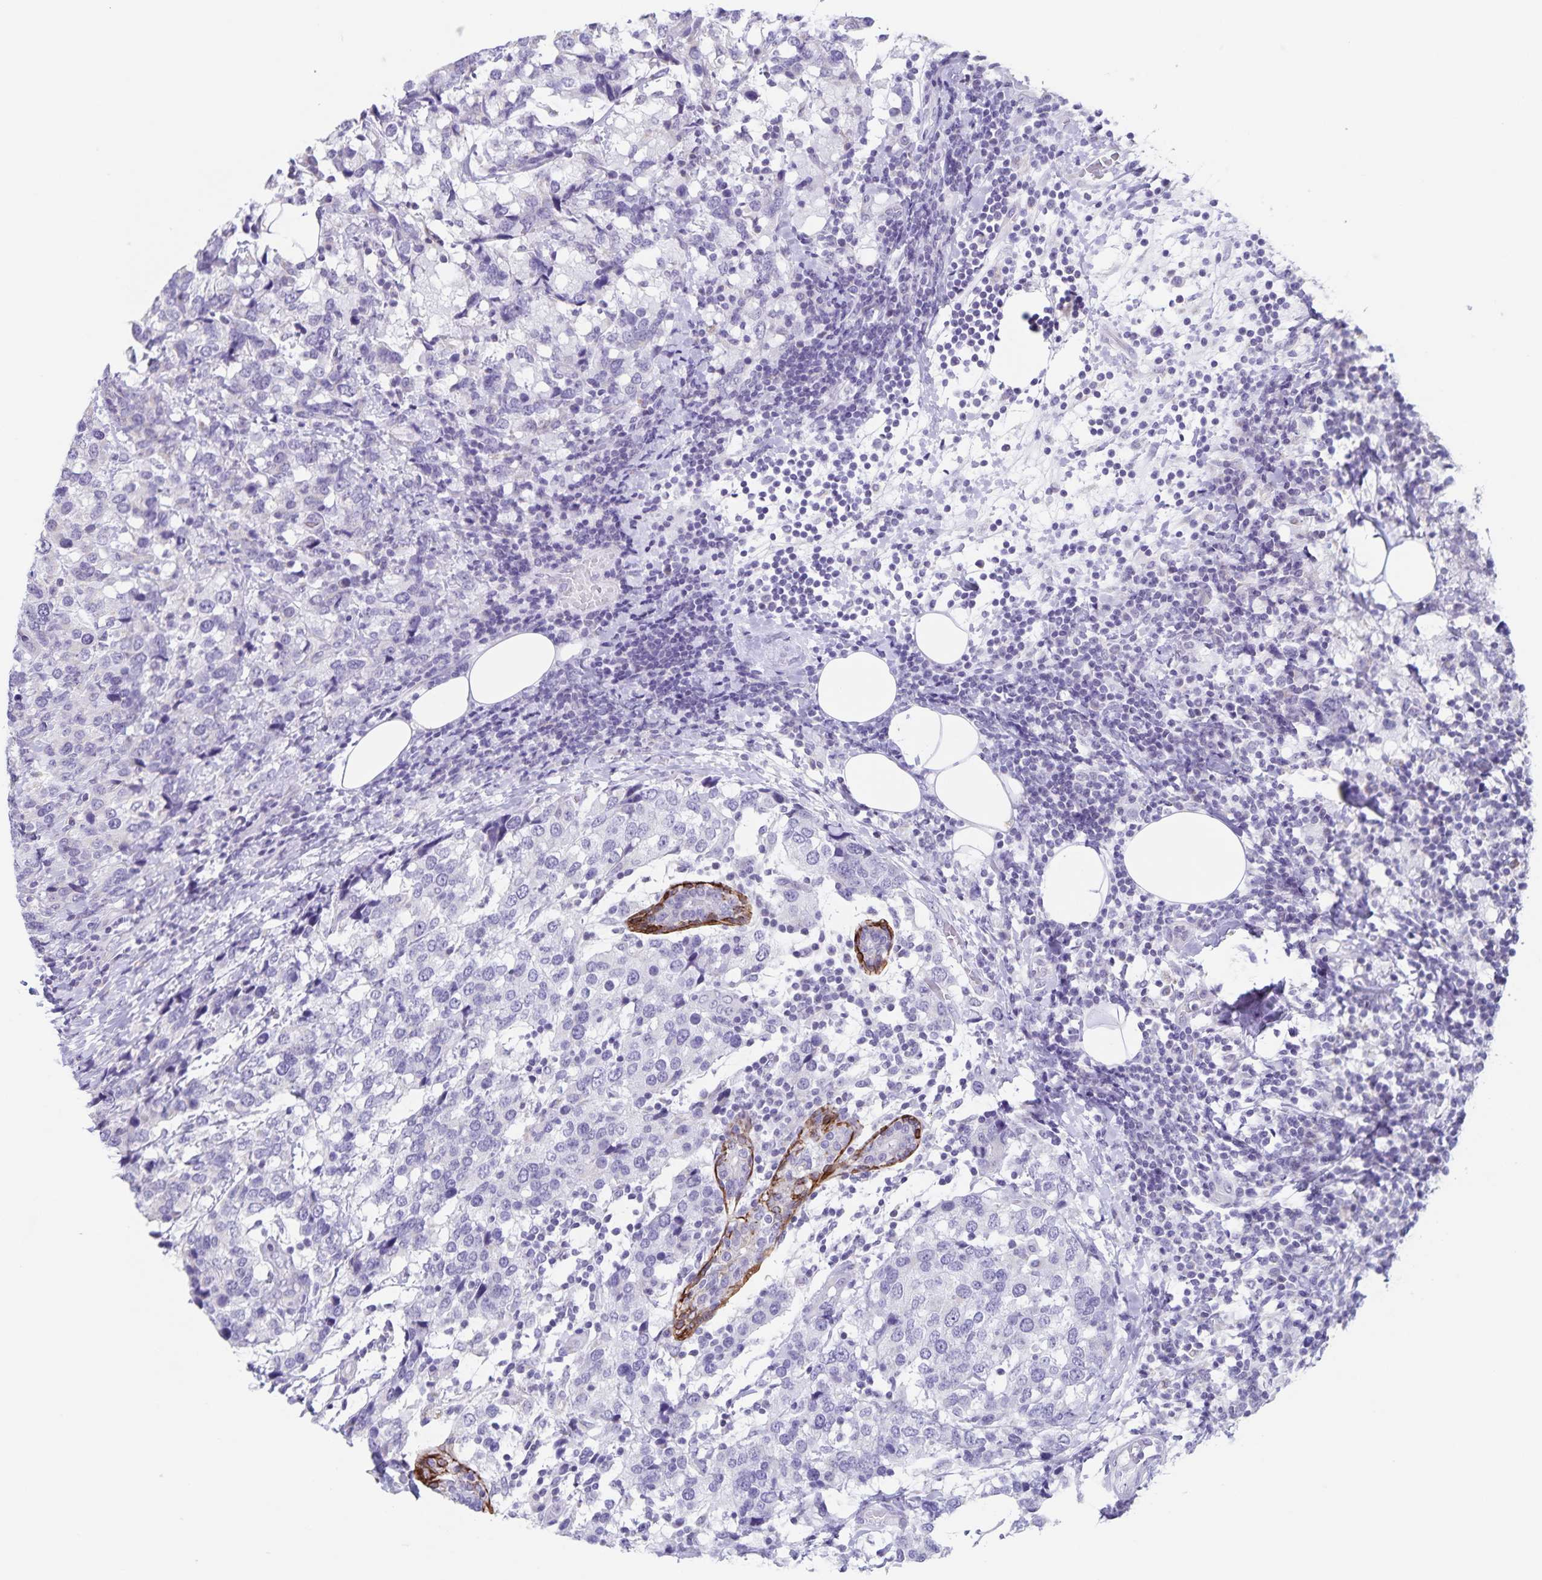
{"staining": {"intensity": "negative", "quantity": "none", "location": "none"}, "tissue": "breast cancer", "cell_type": "Tumor cells", "image_type": "cancer", "snomed": [{"axis": "morphology", "description": "Lobular carcinoma"}, {"axis": "topography", "description": "Breast"}], "caption": "A photomicrograph of human breast lobular carcinoma is negative for staining in tumor cells.", "gene": "SYNM", "patient": {"sex": "female", "age": 59}}